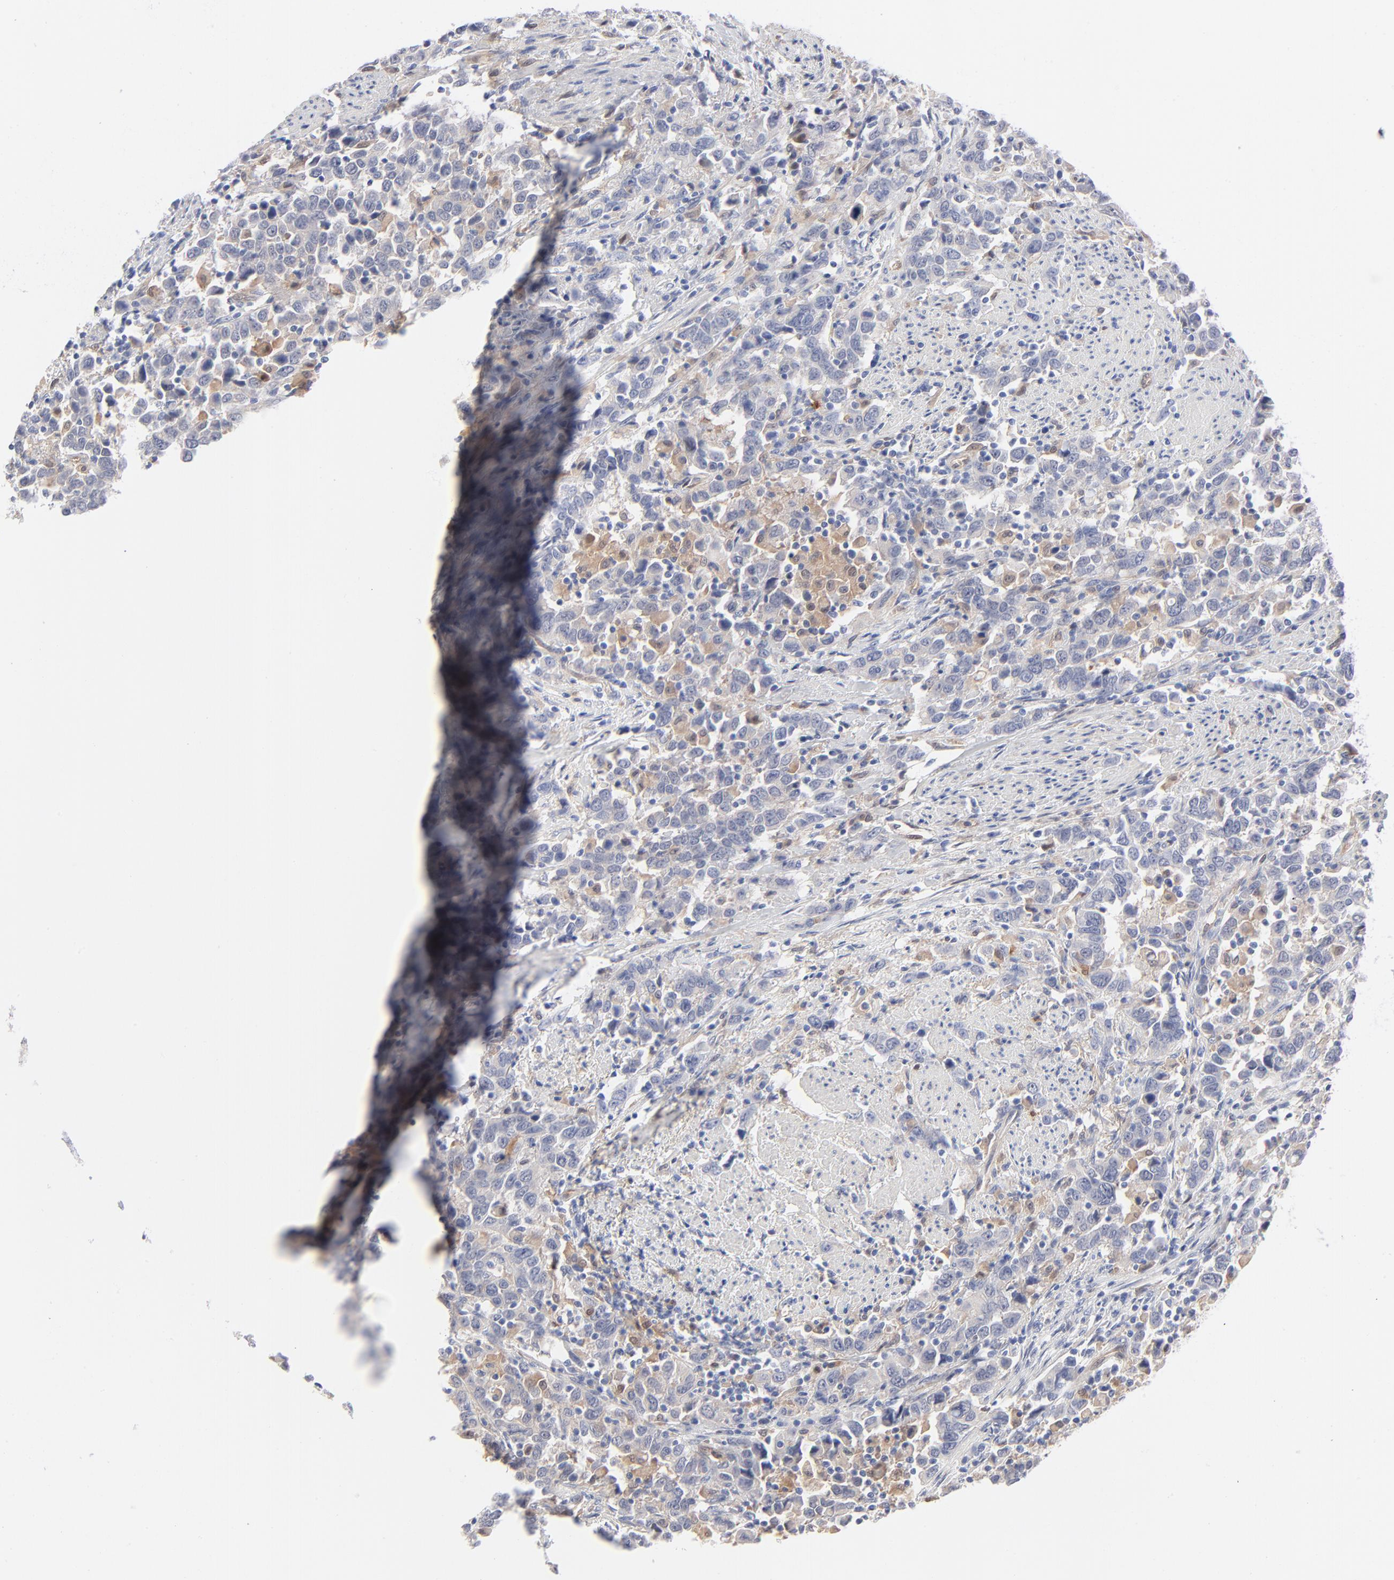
{"staining": {"intensity": "negative", "quantity": "none", "location": "none"}, "tissue": "urothelial cancer", "cell_type": "Tumor cells", "image_type": "cancer", "snomed": [{"axis": "morphology", "description": "Urothelial carcinoma, High grade"}, {"axis": "topography", "description": "Urinary bladder"}], "caption": "An immunohistochemistry (IHC) micrograph of high-grade urothelial carcinoma is shown. There is no staining in tumor cells of high-grade urothelial carcinoma.", "gene": "ARRB1", "patient": {"sex": "male", "age": 61}}